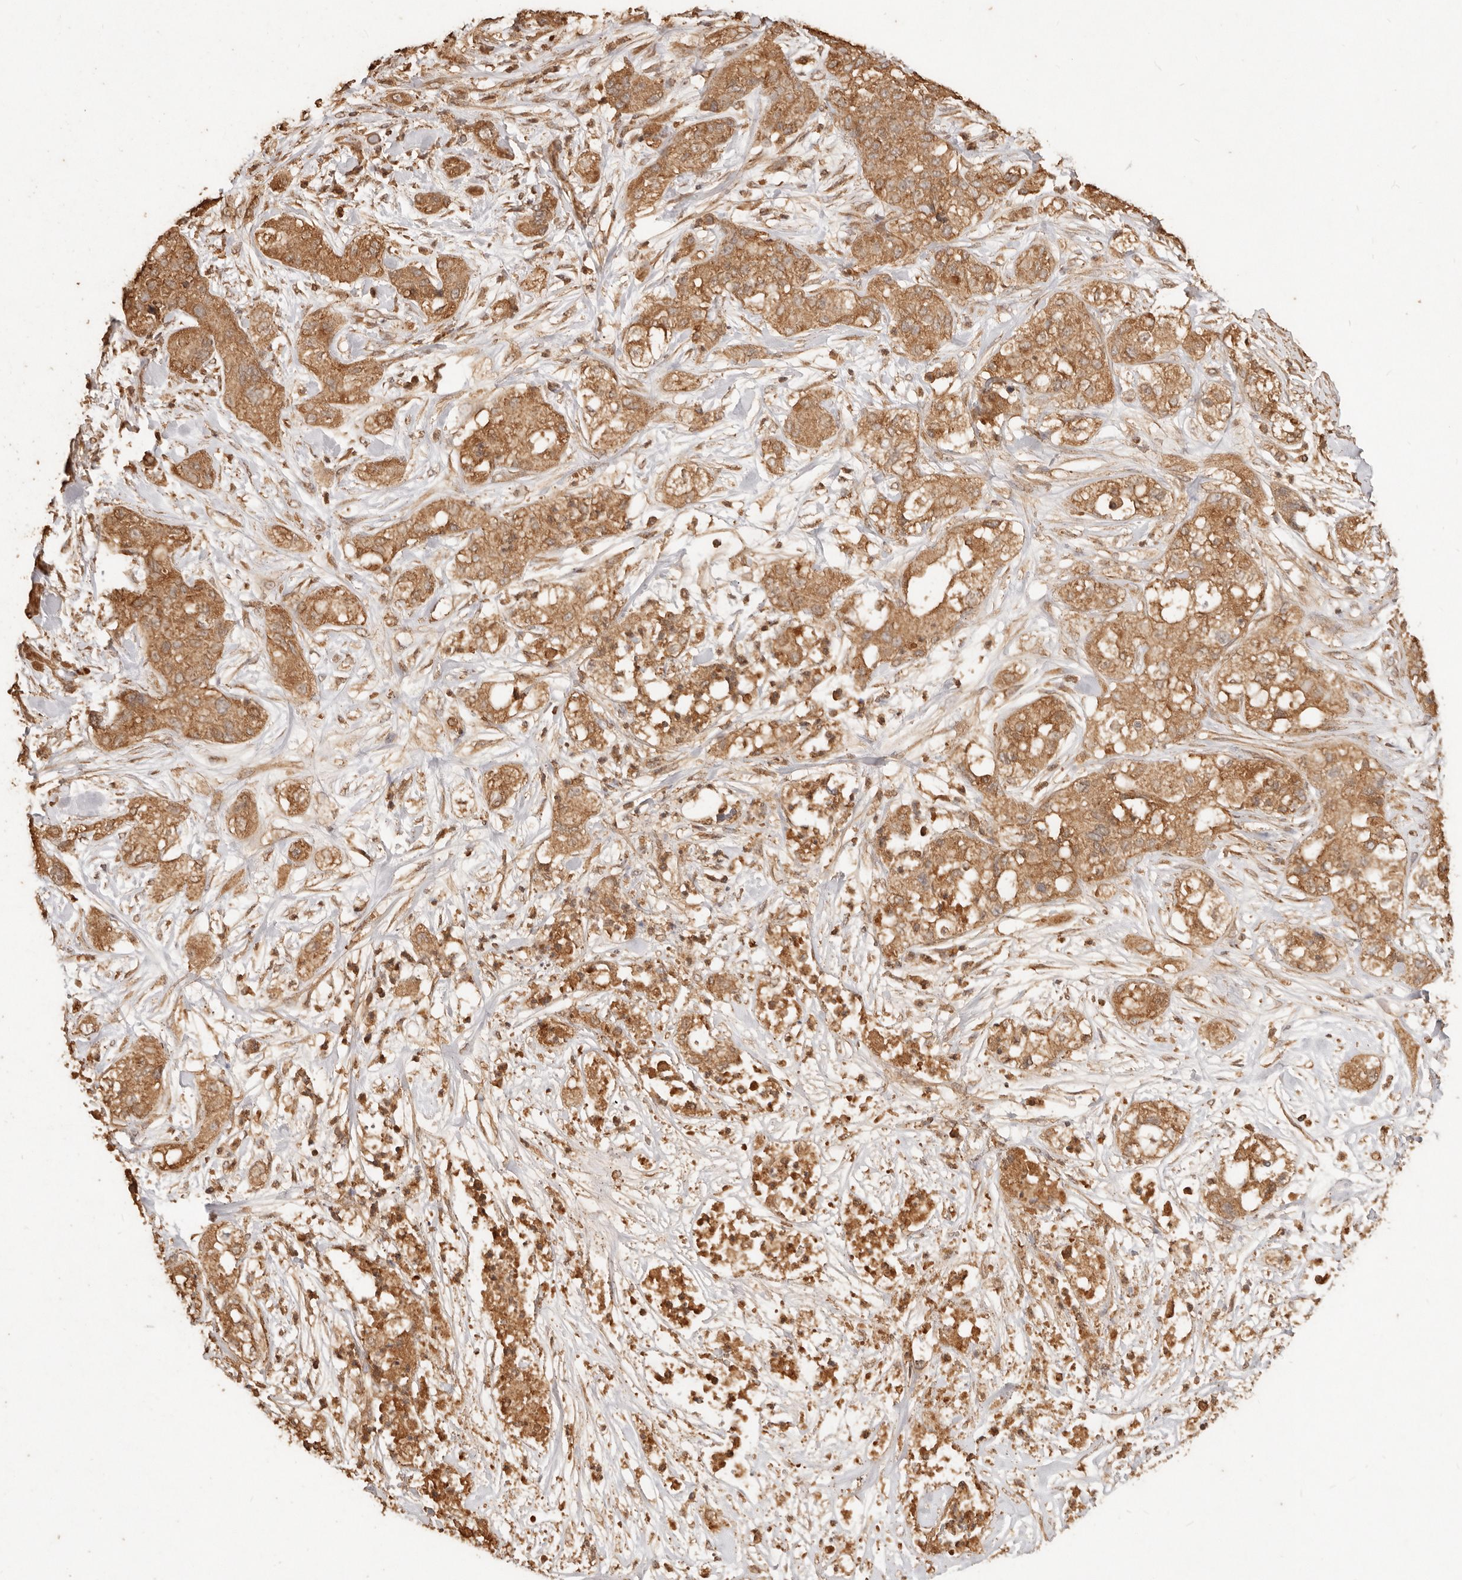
{"staining": {"intensity": "moderate", "quantity": ">75%", "location": "cytoplasmic/membranous"}, "tissue": "pancreatic cancer", "cell_type": "Tumor cells", "image_type": "cancer", "snomed": [{"axis": "morphology", "description": "Adenocarcinoma, NOS"}, {"axis": "topography", "description": "Pancreas"}], "caption": "Immunohistochemistry (DAB (3,3'-diaminobenzidine)) staining of human pancreatic adenocarcinoma reveals moderate cytoplasmic/membranous protein expression in approximately >75% of tumor cells.", "gene": "FAM180B", "patient": {"sex": "female", "age": 78}}